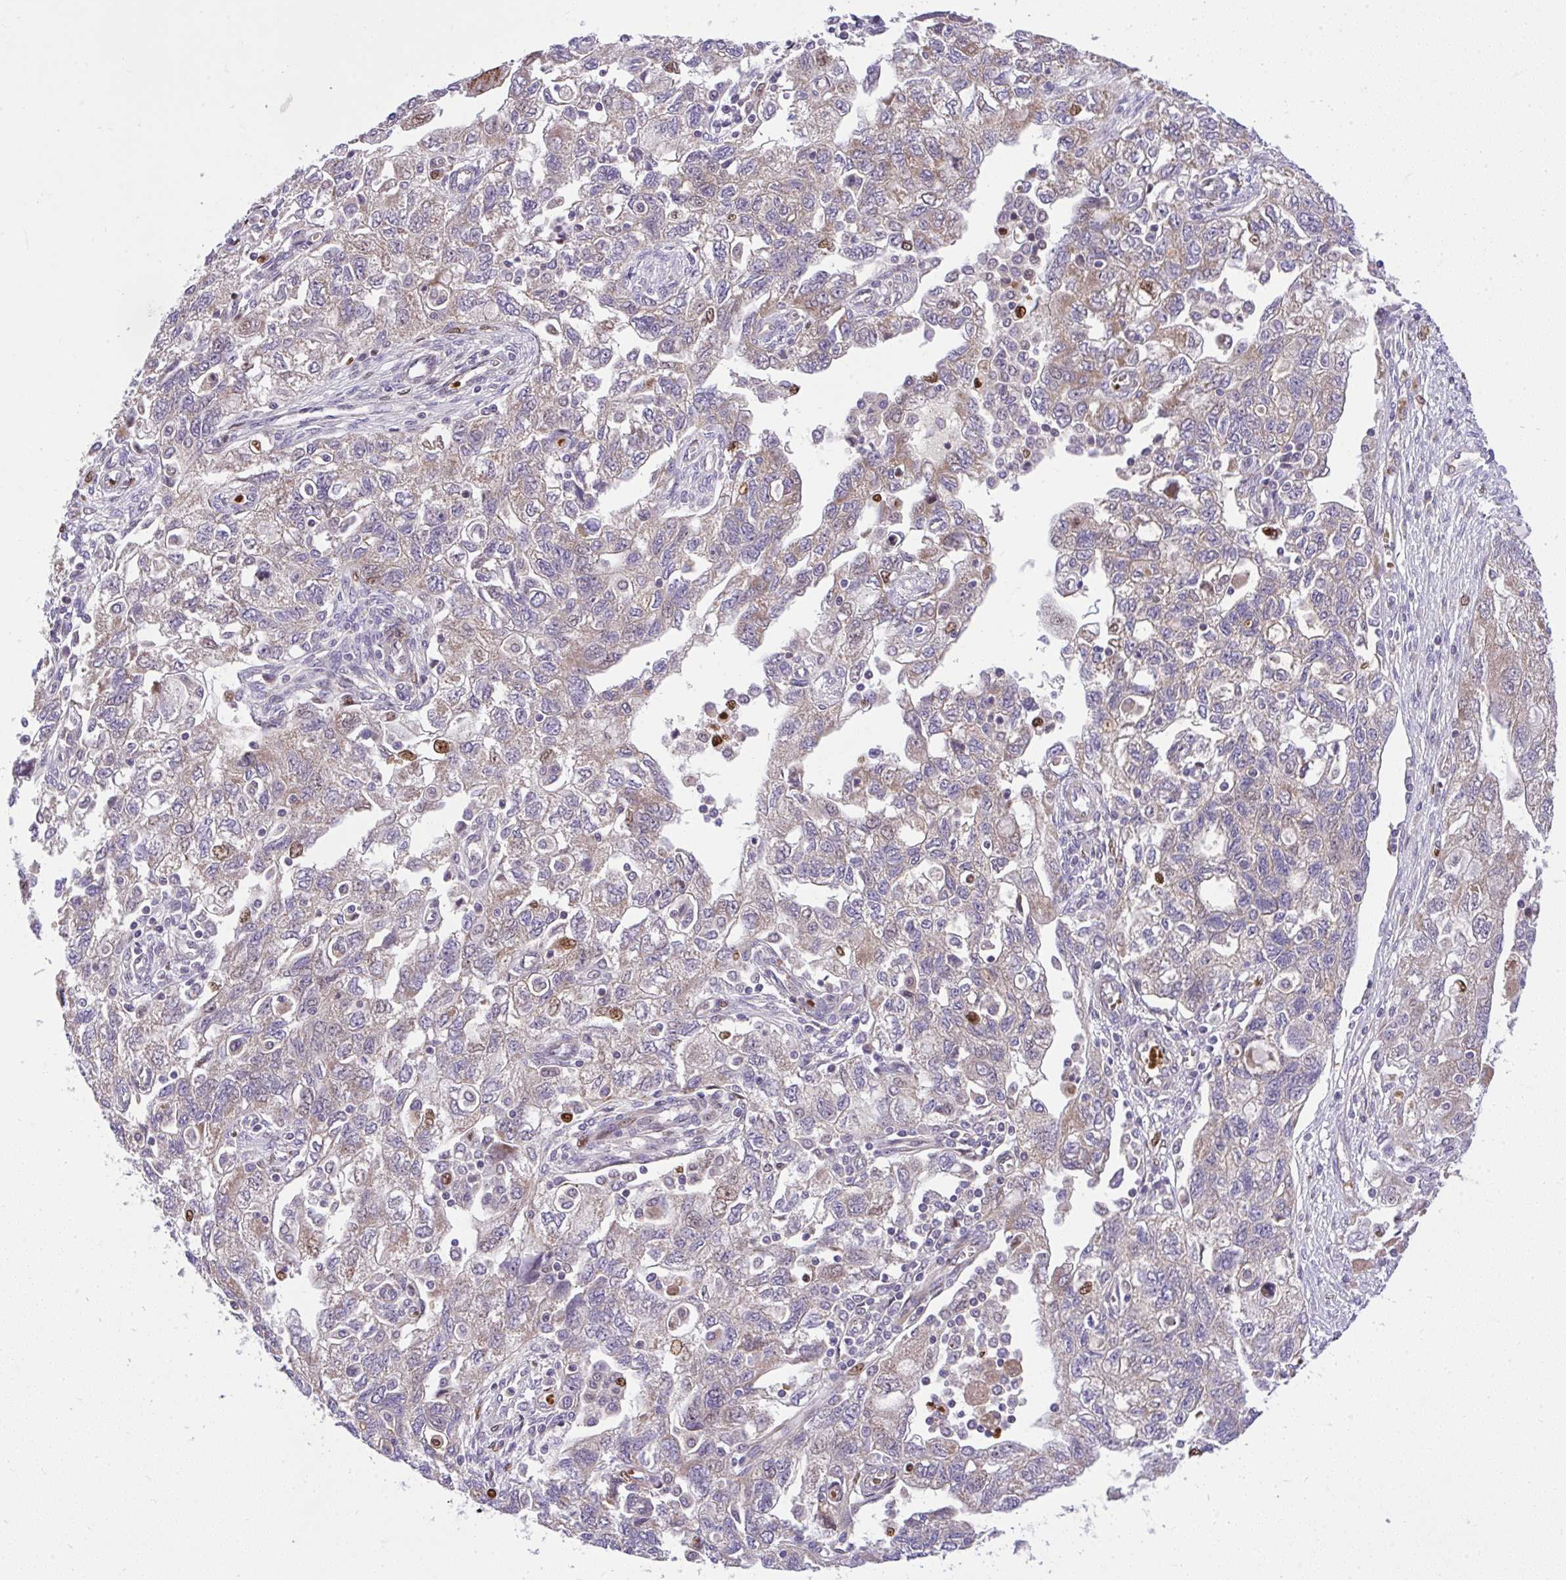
{"staining": {"intensity": "moderate", "quantity": "25%-75%", "location": "cytoplasmic/membranous,nuclear"}, "tissue": "ovarian cancer", "cell_type": "Tumor cells", "image_type": "cancer", "snomed": [{"axis": "morphology", "description": "Carcinoma, NOS"}, {"axis": "morphology", "description": "Cystadenocarcinoma, serous, NOS"}, {"axis": "topography", "description": "Ovary"}], "caption": "Human ovarian cancer stained for a protein (brown) exhibits moderate cytoplasmic/membranous and nuclear positive positivity in approximately 25%-75% of tumor cells.", "gene": "CHIA", "patient": {"sex": "female", "age": 69}}